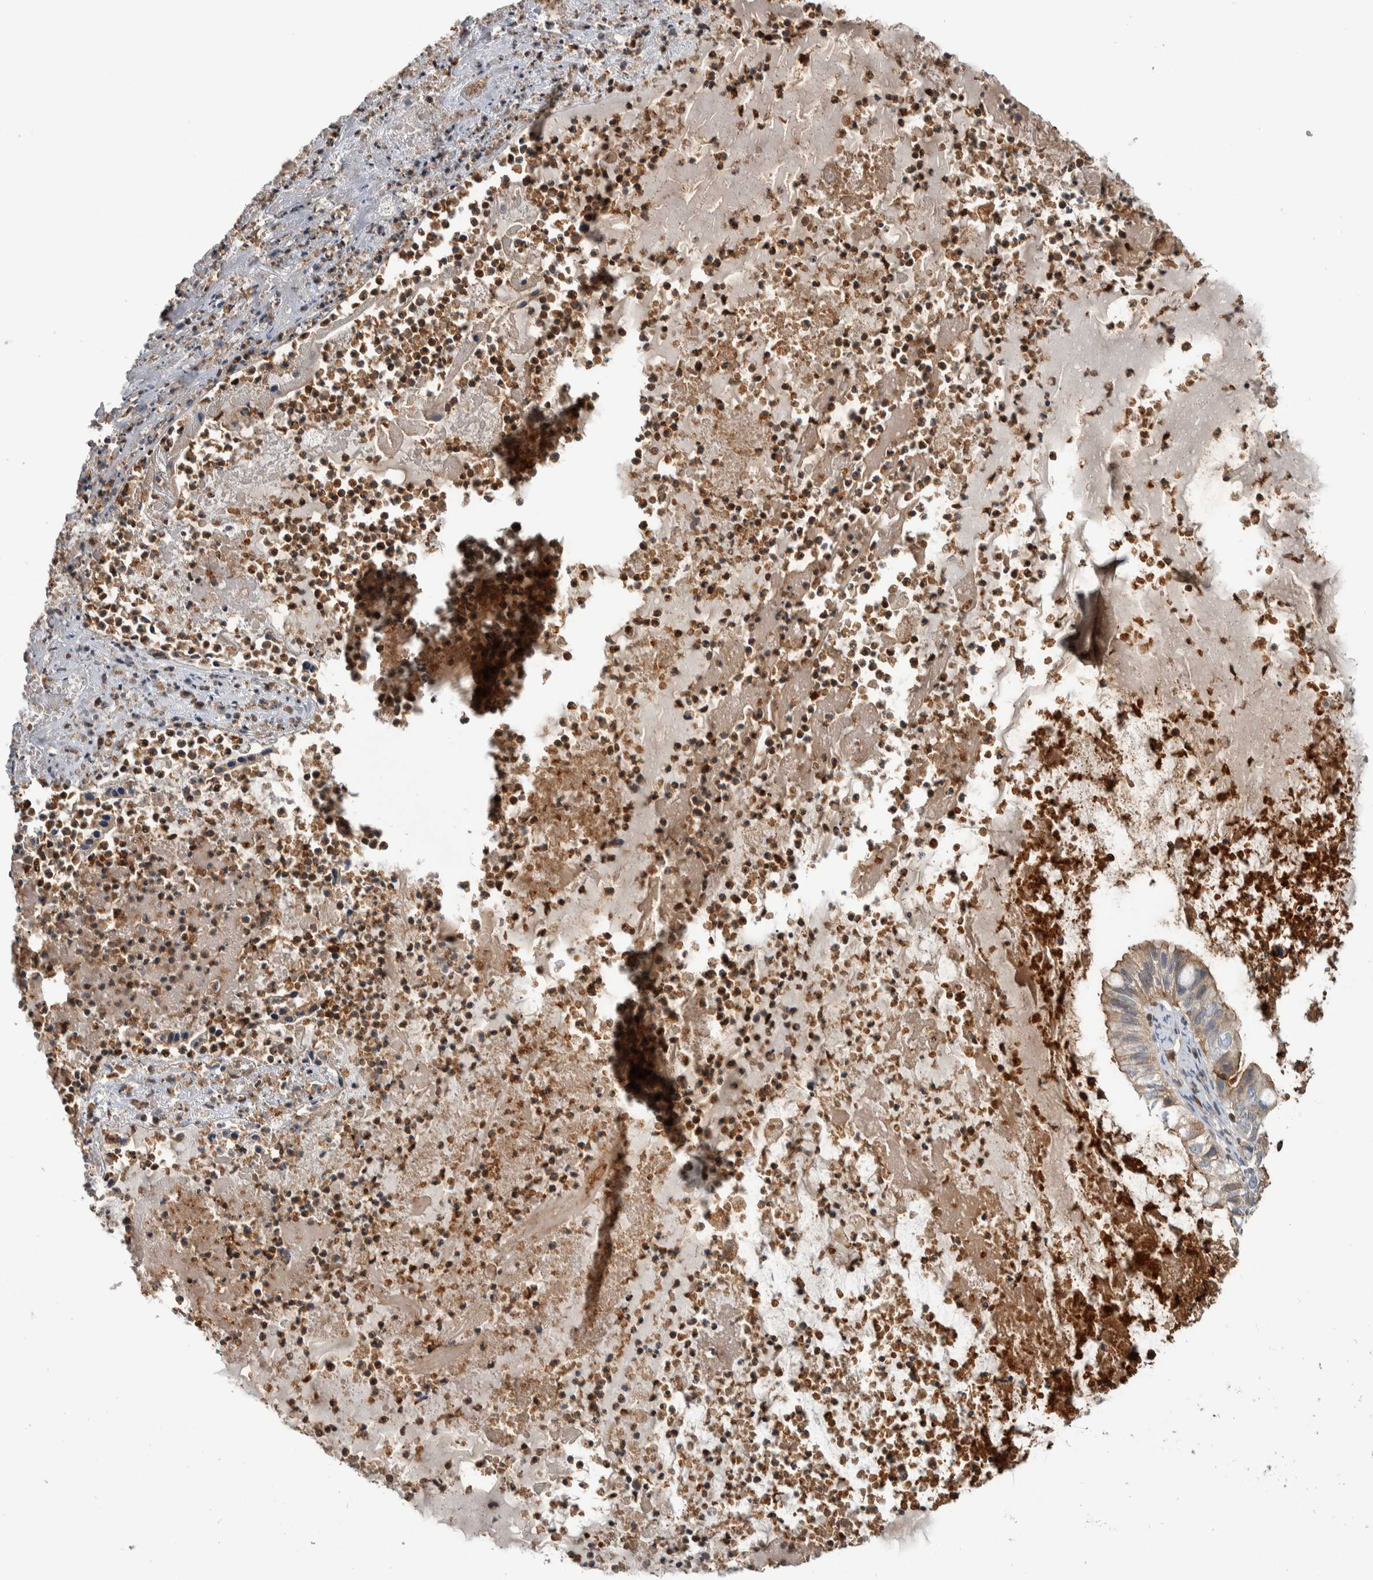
{"staining": {"intensity": "weak", "quantity": ">75%", "location": "cytoplasmic/membranous"}, "tissue": "ovarian cancer", "cell_type": "Tumor cells", "image_type": "cancer", "snomed": [{"axis": "morphology", "description": "Cystadenocarcinoma, mucinous, NOS"}, {"axis": "topography", "description": "Ovary"}], "caption": "Brown immunohistochemical staining in human mucinous cystadenocarcinoma (ovarian) displays weak cytoplasmic/membranous staining in about >75% of tumor cells.", "gene": "SDCBP", "patient": {"sex": "female", "age": 80}}